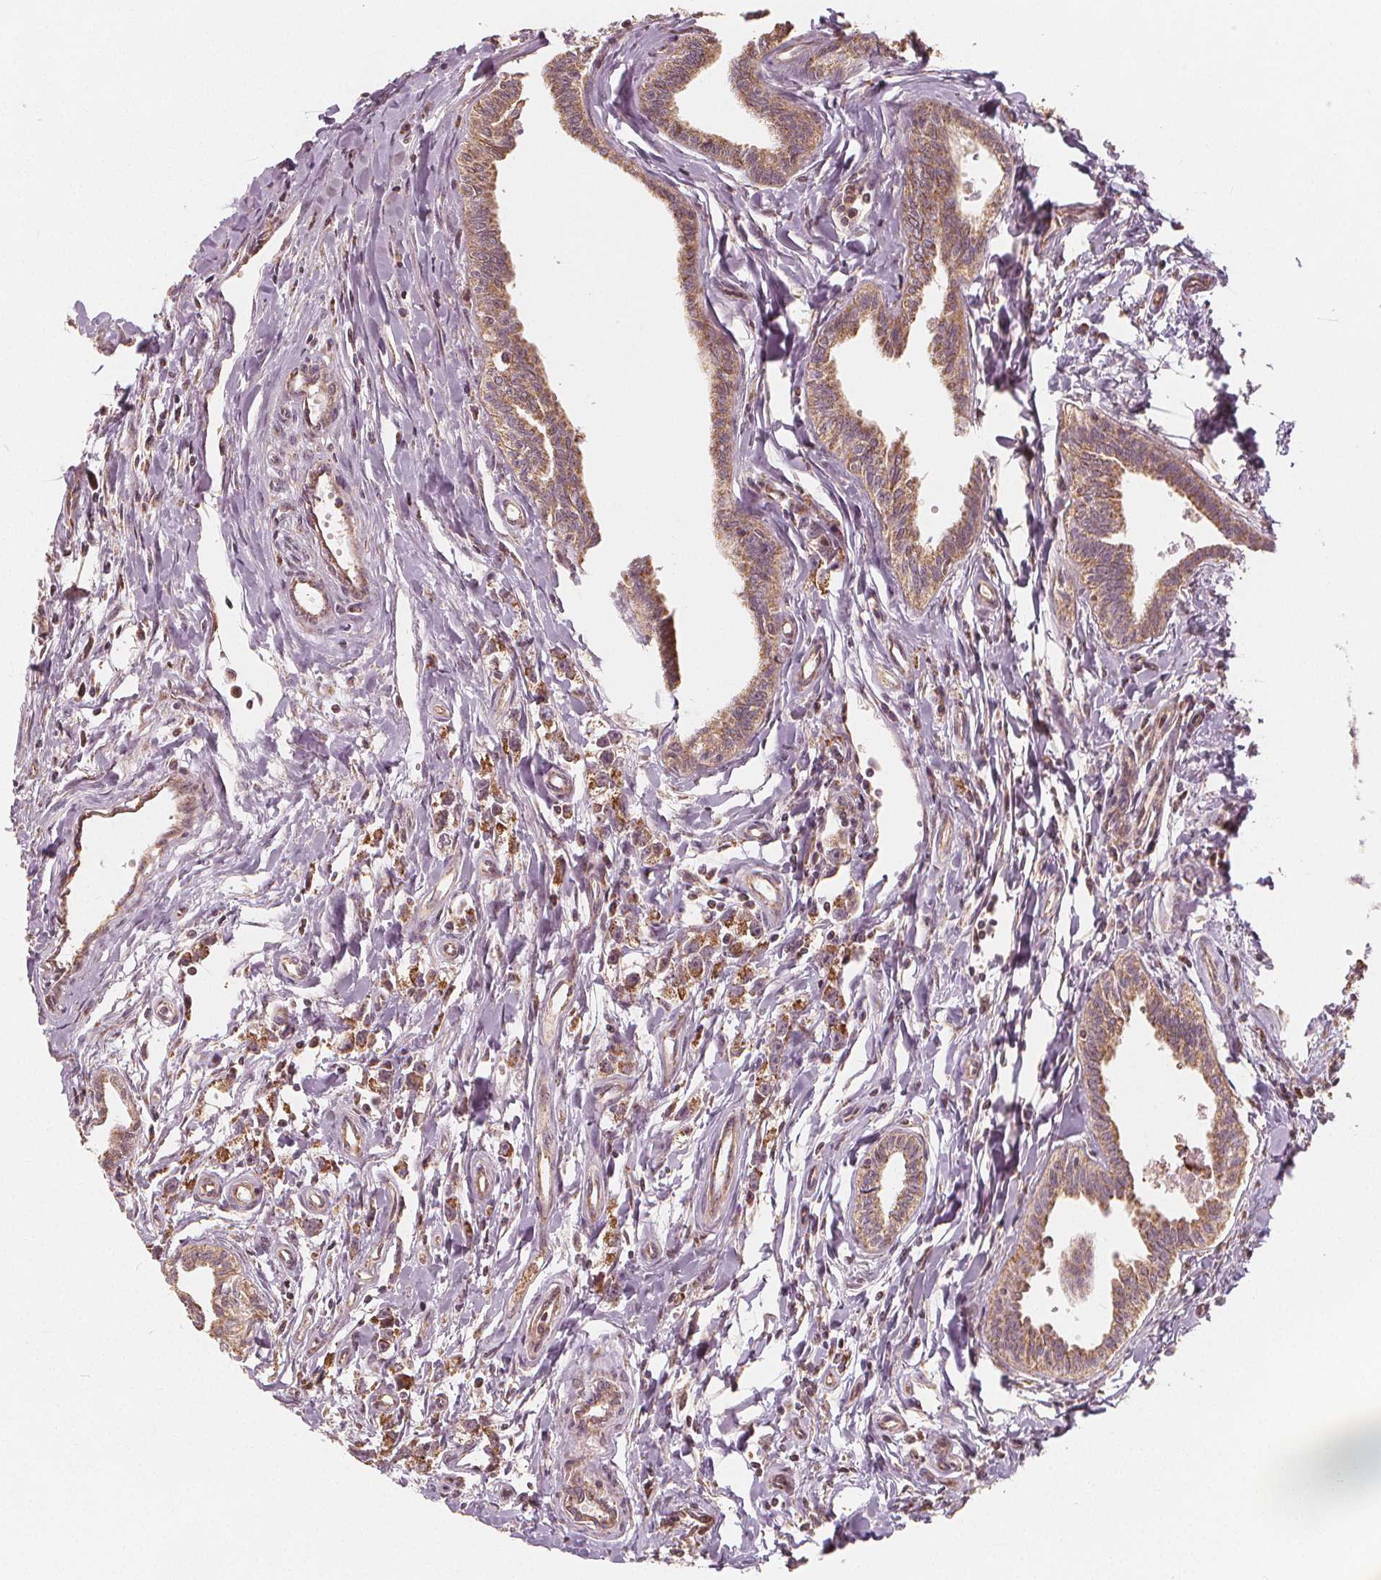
{"staining": {"intensity": "moderate", "quantity": ">75%", "location": "cytoplasmic/membranous"}, "tissue": "testis cancer", "cell_type": "Tumor cells", "image_type": "cancer", "snomed": [{"axis": "morphology", "description": "Carcinoma, Embryonal, NOS"}, {"axis": "morphology", "description": "Teratoma, malignant, NOS"}, {"axis": "topography", "description": "Testis"}], "caption": "Protein staining by immunohistochemistry reveals moderate cytoplasmic/membranous expression in about >75% of tumor cells in testis cancer. (Brightfield microscopy of DAB IHC at high magnification).", "gene": "PEX26", "patient": {"sex": "male", "age": 24}}